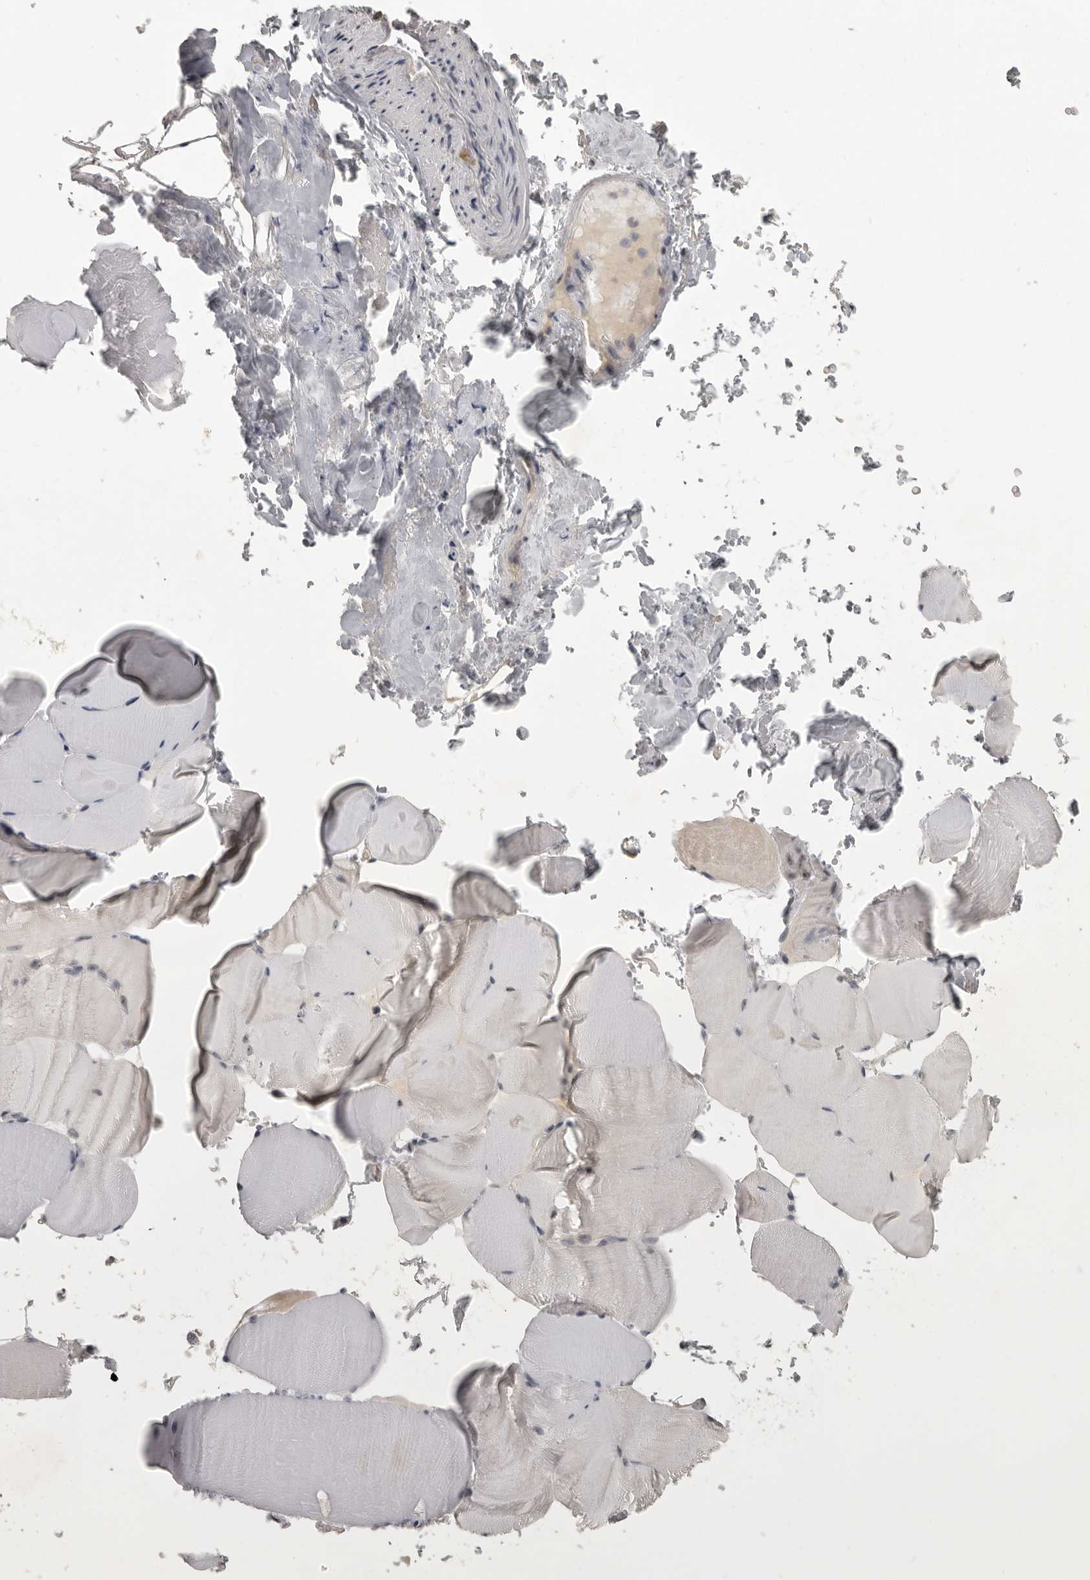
{"staining": {"intensity": "negative", "quantity": "none", "location": "none"}, "tissue": "skeletal muscle", "cell_type": "Myocytes", "image_type": "normal", "snomed": [{"axis": "morphology", "description": "Normal tissue, NOS"}, {"axis": "topography", "description": "Skeletal muscle"}, {"axis": "topography", "description": "Parathyroid gland"}], "caption": "Human skeletal muscle stained for a protein using IHC demonstrates no positivity in myocytes.", "gene": "MRTO4", "patient": {"sex": "female", "age": 37}}